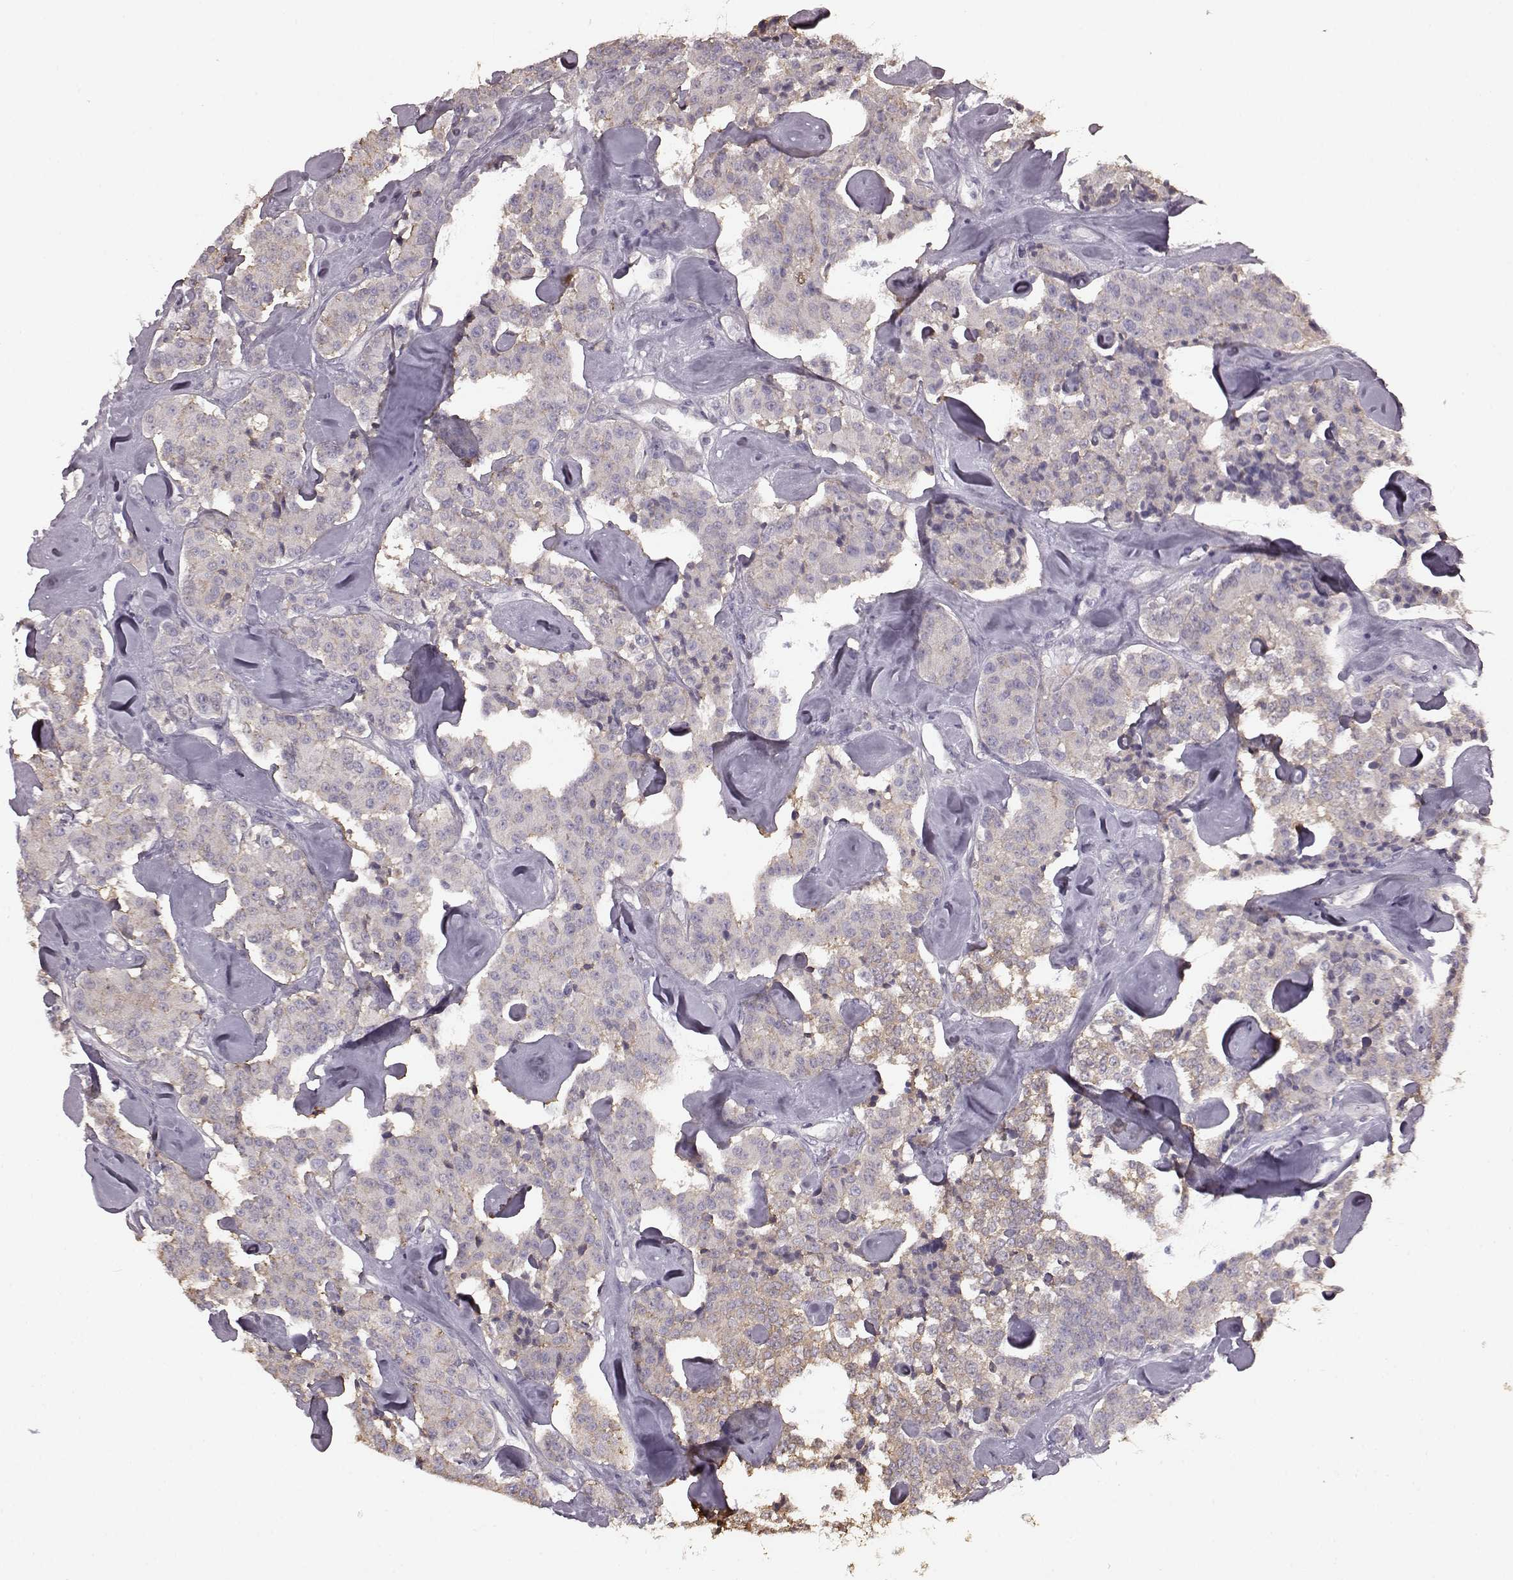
{"staining": {"intensity": "weak", "quantity": ">75%", "location": "cytoplasmic/membranous"}, "tissue": "carcinoid", "cell_type": "Tumor cells", "image_type": "cancer", "snomed": [{"axis": "morphology", "description": "Carcinoid, malignant, NOS"}, {"axis": "topography", "description": "Pancreas"}], "caption": "Protein staining displays weak cytoplasmic/membranous staining in about >75% of tumor cells in carcinoid.", "gene": "PDCD1", "patient": {"sex": "male", "age": 41}}